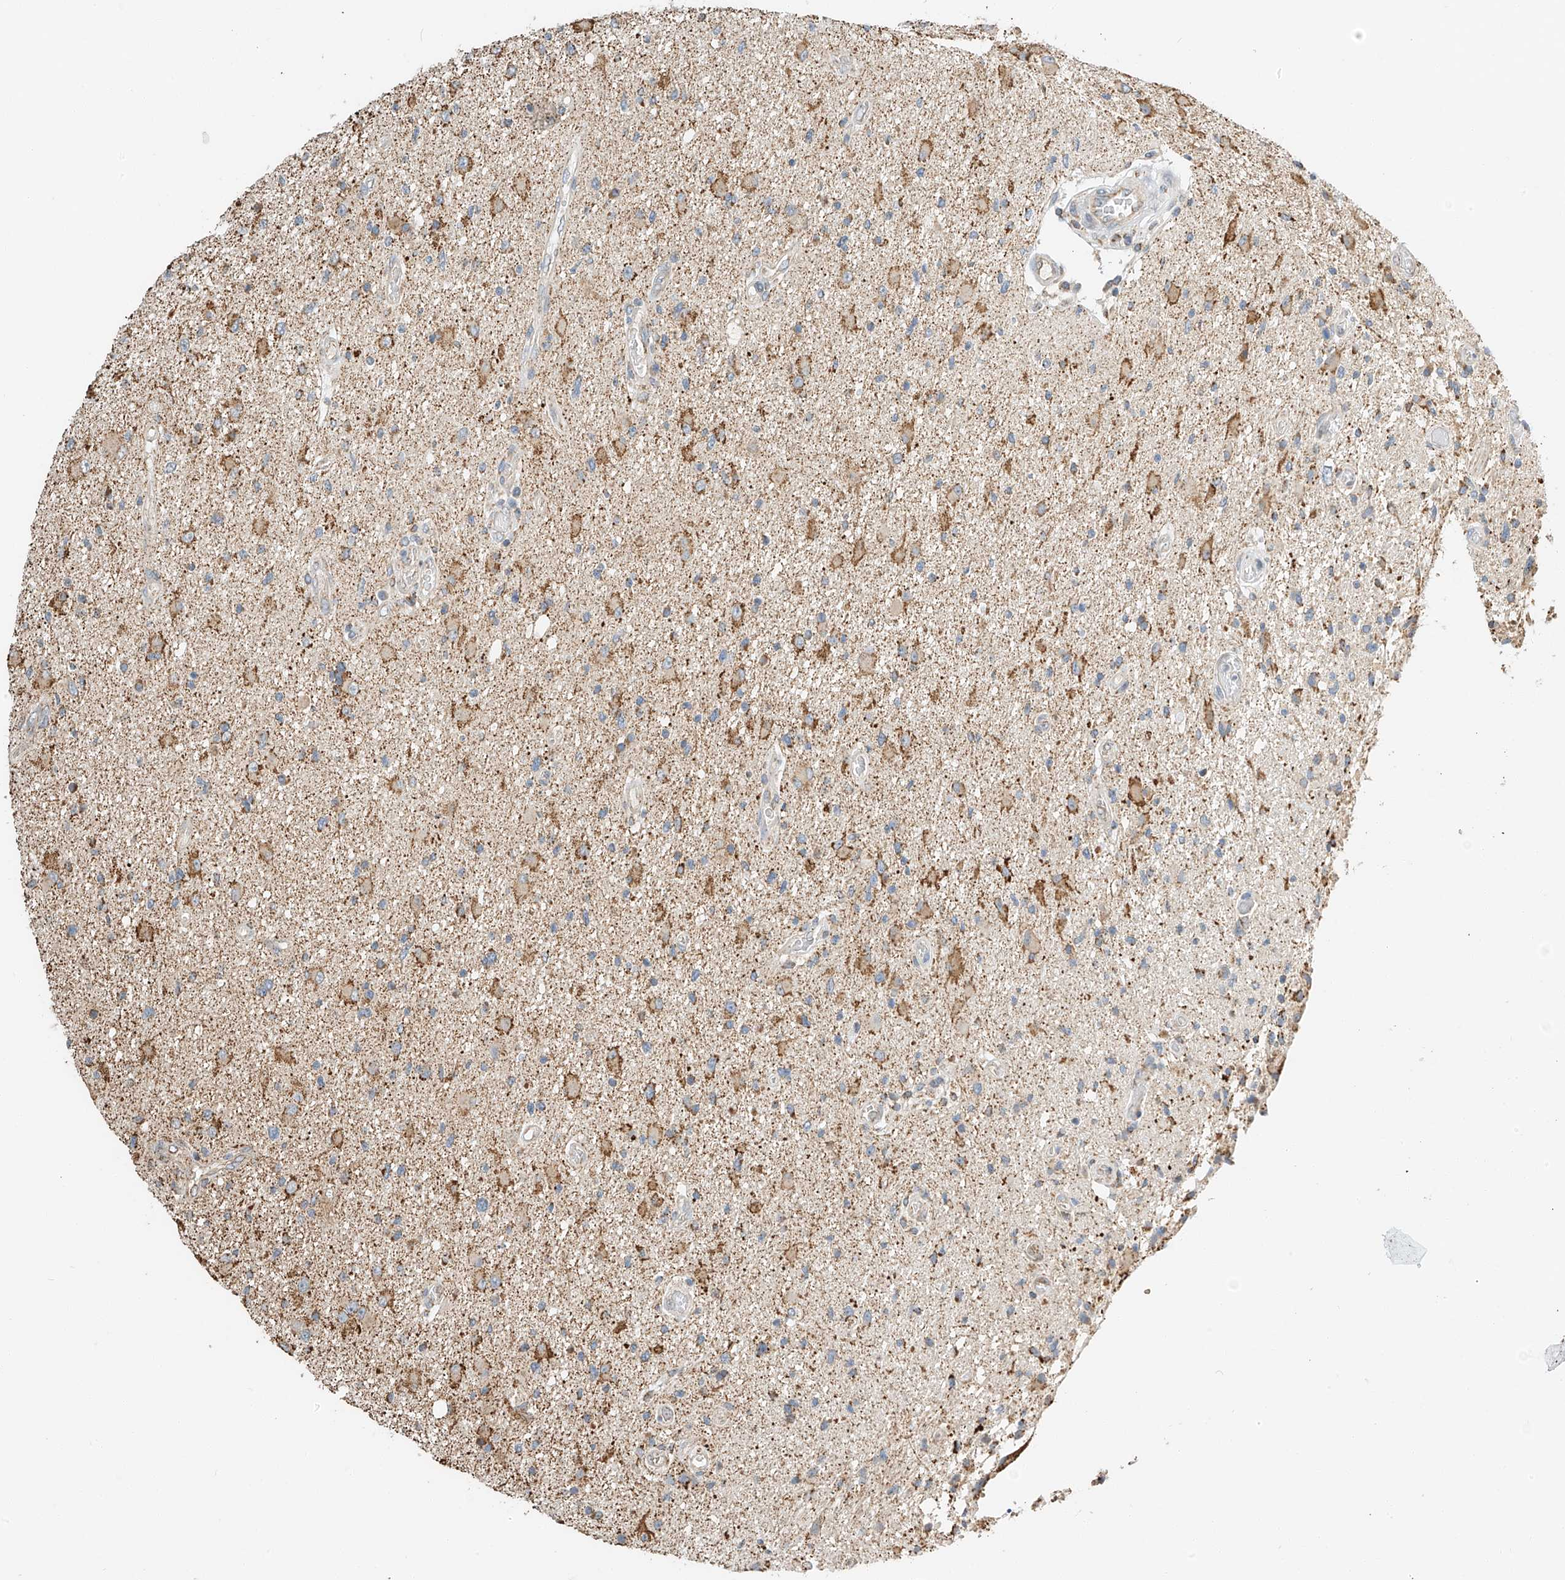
{"staining": {"intensity": "moderate", "quantity": "<25%", "location": "cytoplasmic/membranous"}, "tissue": "glioma", "cell_type": "Tumor cells", "image_type": "cancer", "snomed": [{"axis": "morphology", "description": "Glioma, malignant, High grade"}, {"axis": "topography", "description": "Brain"}], "caption": "The immunohistochemical stain labels moderate cytoplasmic/membranous staining in tumor cells of glioma tissue.", "gene": "YIPF7", "patient": {"sex": "male", "age": 33}}